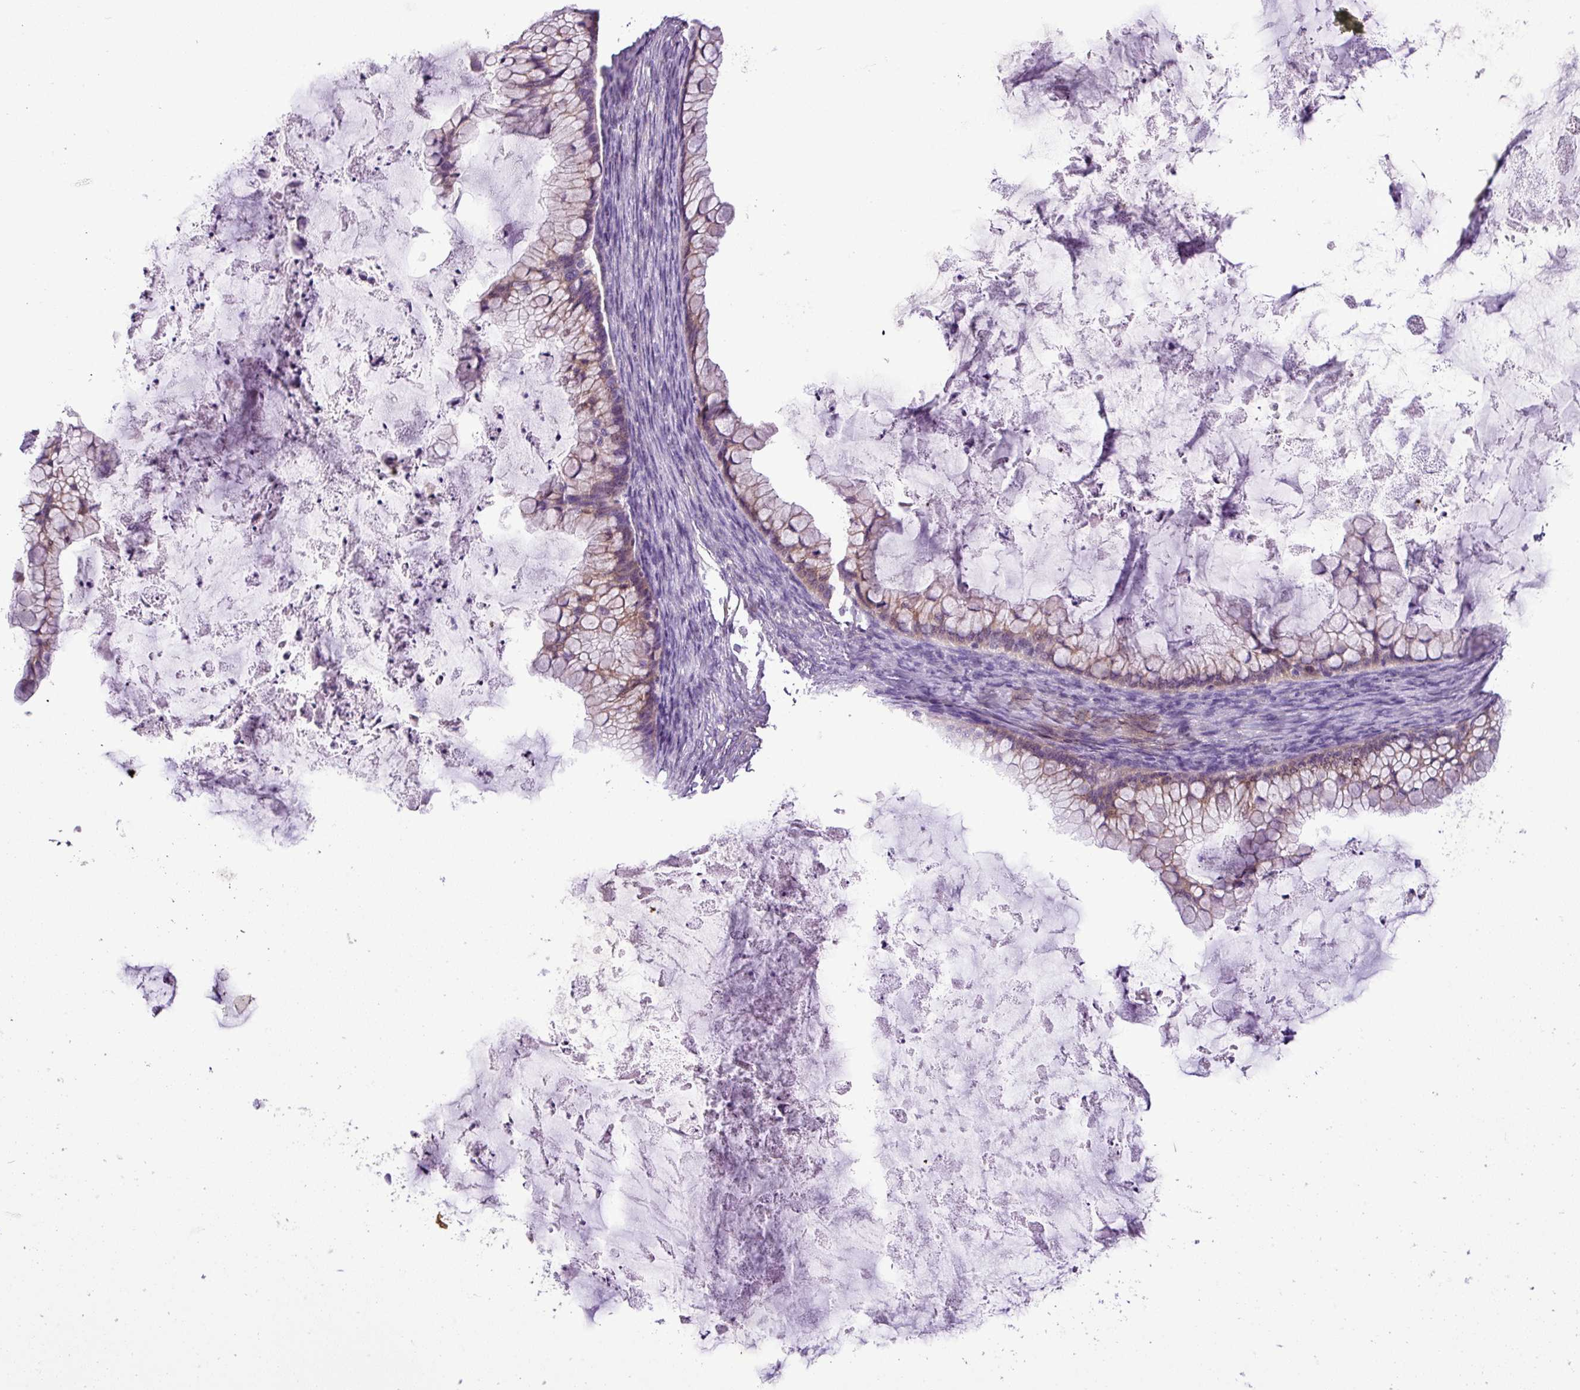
{"staining": {"intensity": "weak", "quantity": "25%-75%", "location": "cytoplasmic/membranous"}, "tissue": "ovarian cancer", "cell_type": "Tumor cells", "image_type": "cancer", "snomed": [{"axis": "morphology", "description": "Cystadenocarcinoma, mucinous, NOS"}, {"axis": "topography", "description": "Ovary"}], "caption": "Protein expression analysis of ovarian cancer demonstrates weak cytoplasmic/membranous positivity in approximately 25%-75% of tumor cells.", "gene": "MOCS3", "patient": {"sex": "female", "age": 35}}